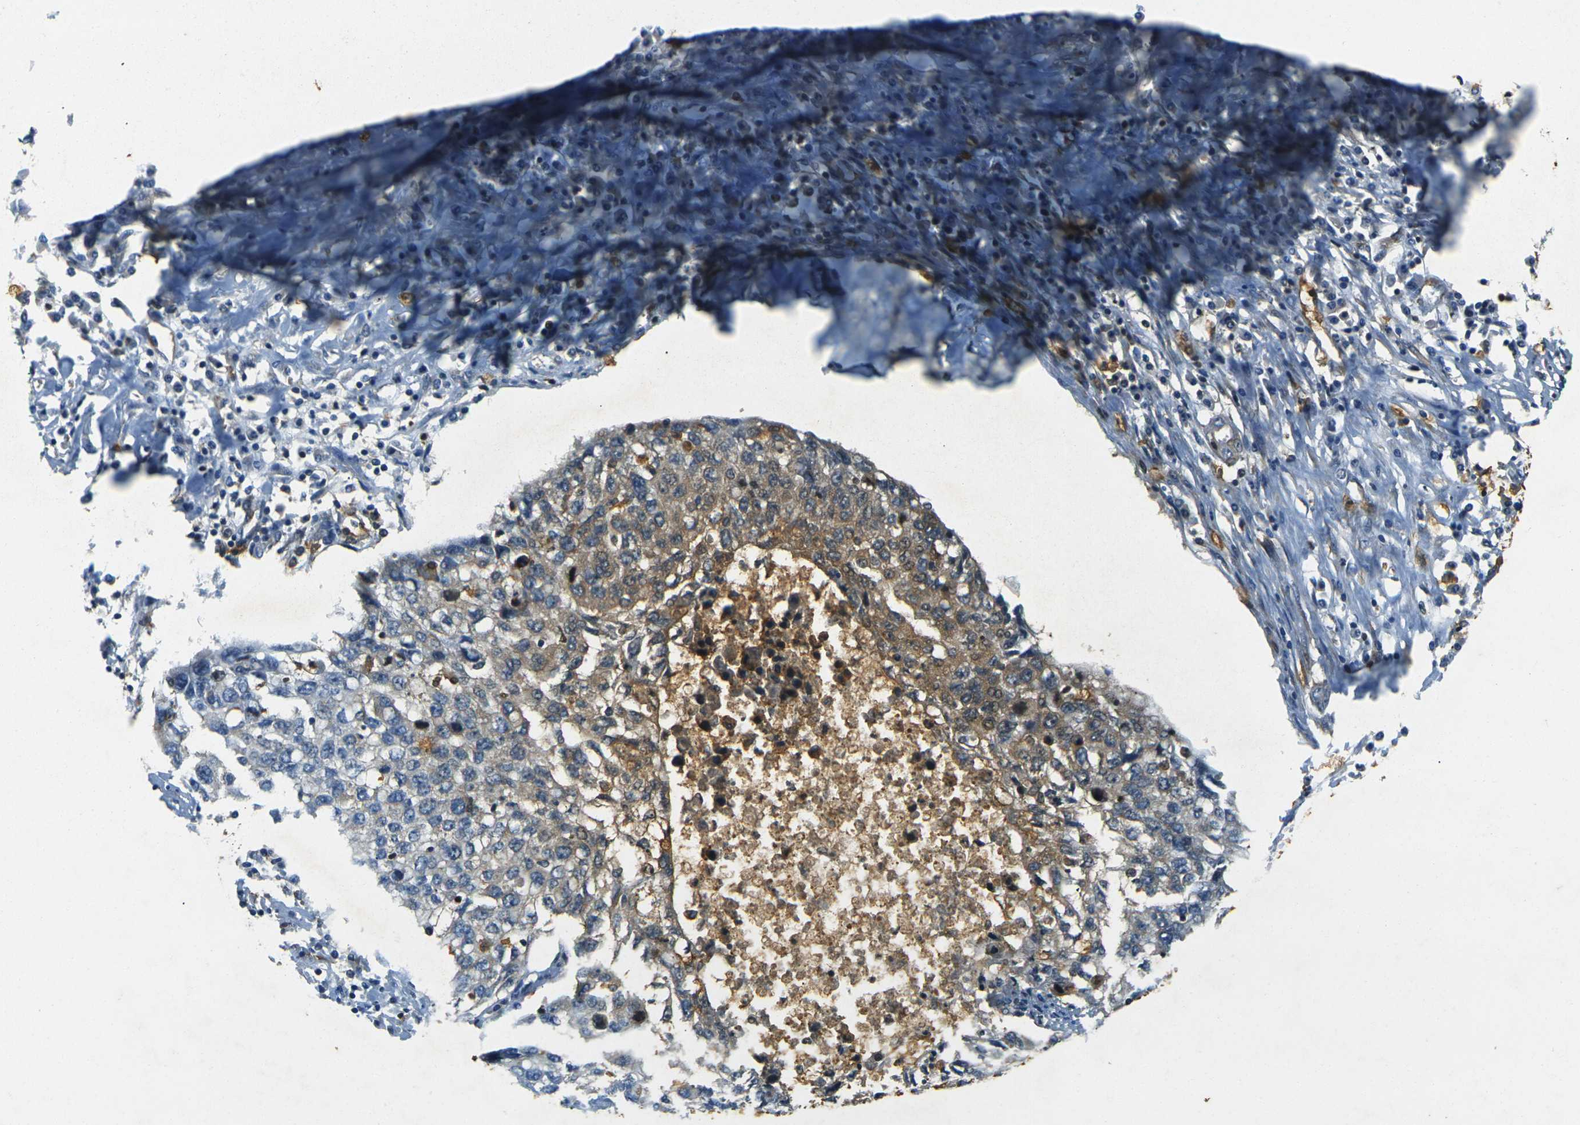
{"staining": {"intensity": "weak", "quantity": "<25%", "location": "cytoplasmic/membranous"}, "tissue": "lung cancer", "cell_type": "Tumor cells", "image_type": "cancer", "snomed": [{"axis": "morphology", "description": "Squamous cell carcinoma, NOS"}, {"axis": "topography", "description": "Lung"}], "caption": "A histopathology image of lung cancer stained for a protein reveals no brown staining in tumor cells.", "gene": "EPHA7", "patient": {"sex": "female", "age": 63}}